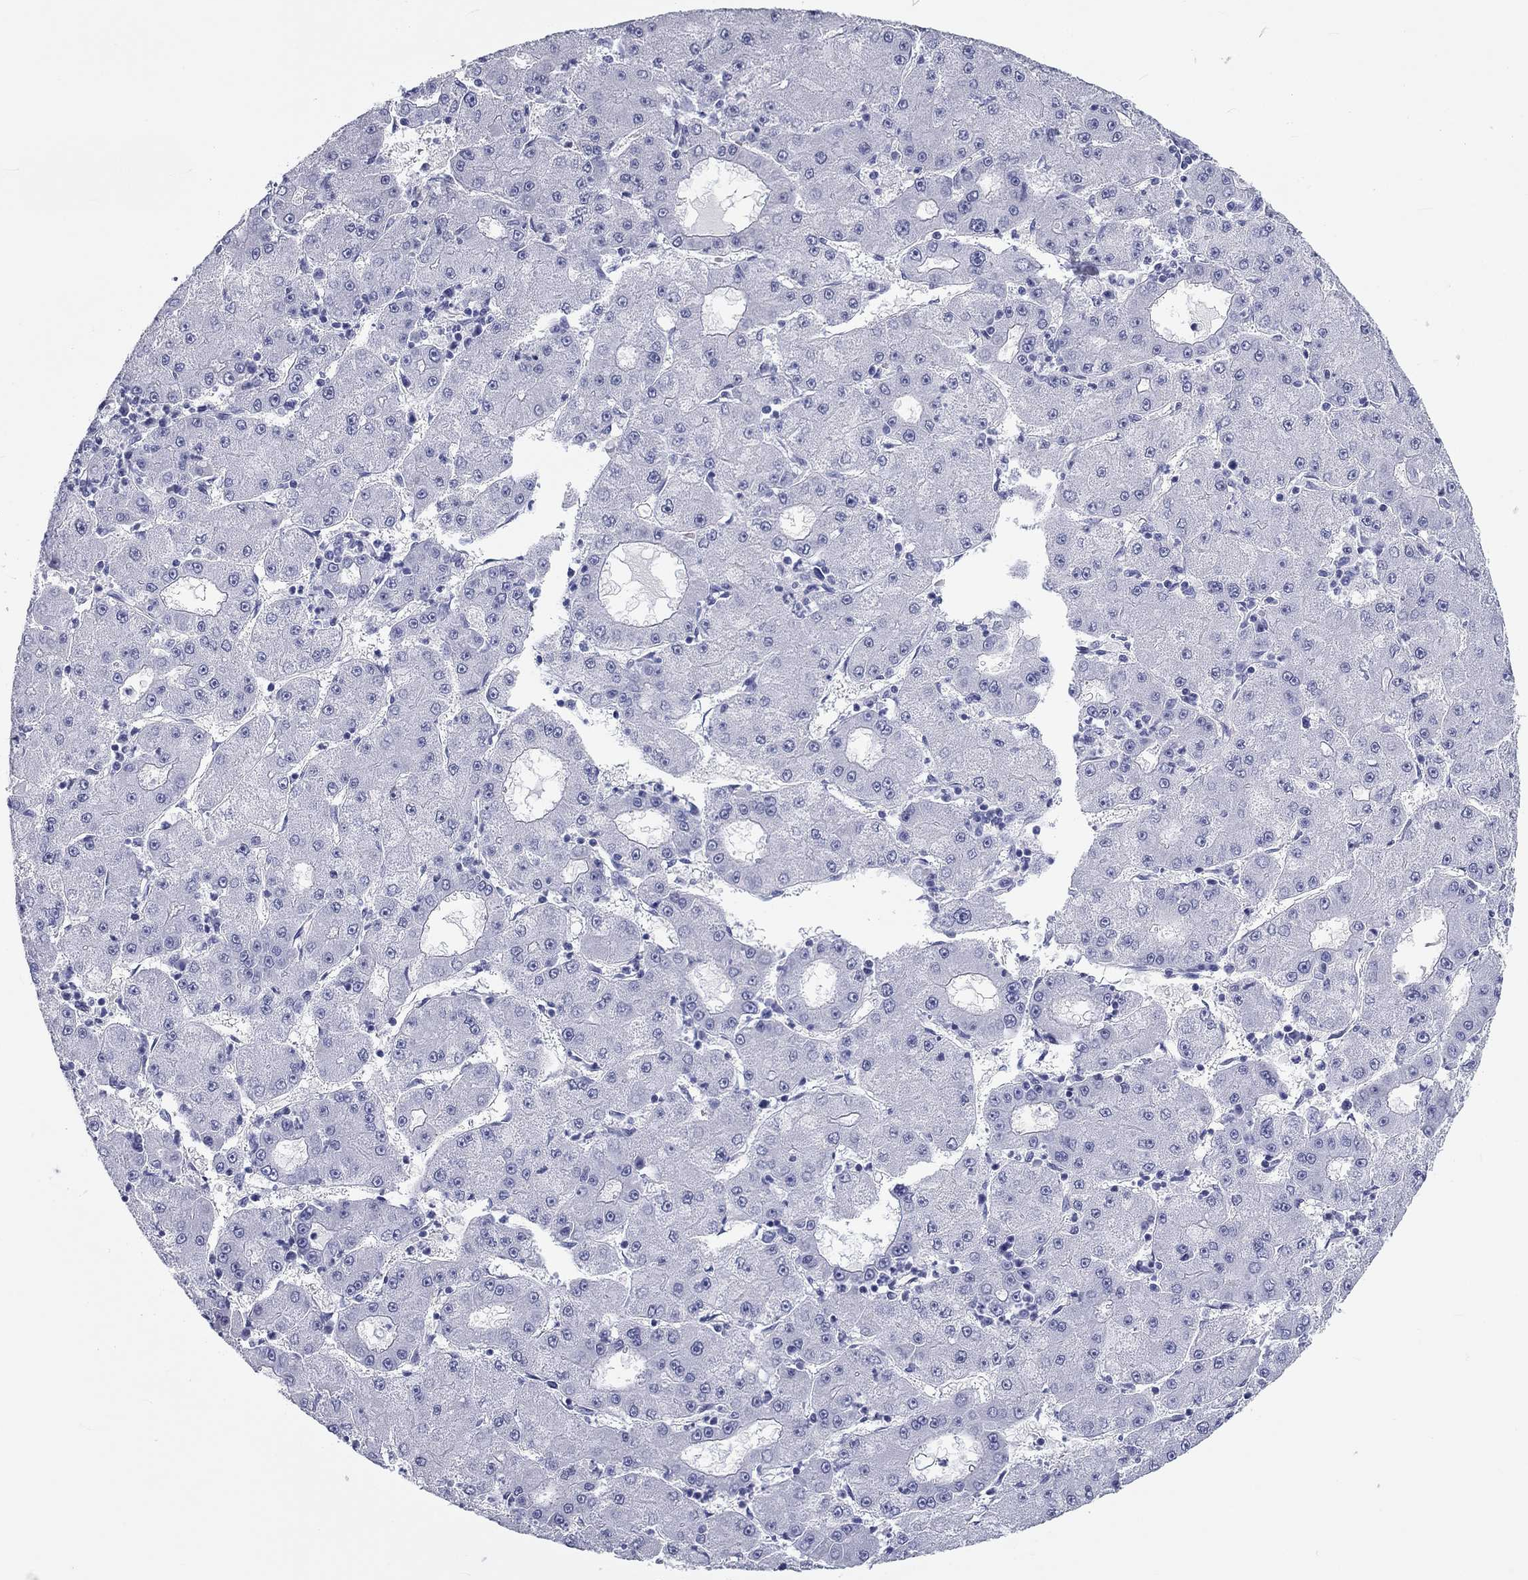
{"staining": {"intensity": "negative", "quantity": "none", "location": "none"}, "tissue": "liver cancer", "cell_type": "Tumor cells", "image_type": "cancer", "snomed": [{"axis": "morphology", "description": "Carcinoma, Hepatocellular, NOS"}, {"axis": "topography", "description": "Liver"}], "caption": "Immunohistochemistry micrograph of neoplastic tissue: liver cancer stained with DAB displays no significant protein expression in tumor cells.", "gene": "DNALI1", "patient": {"sex": "male", "age": 73}}